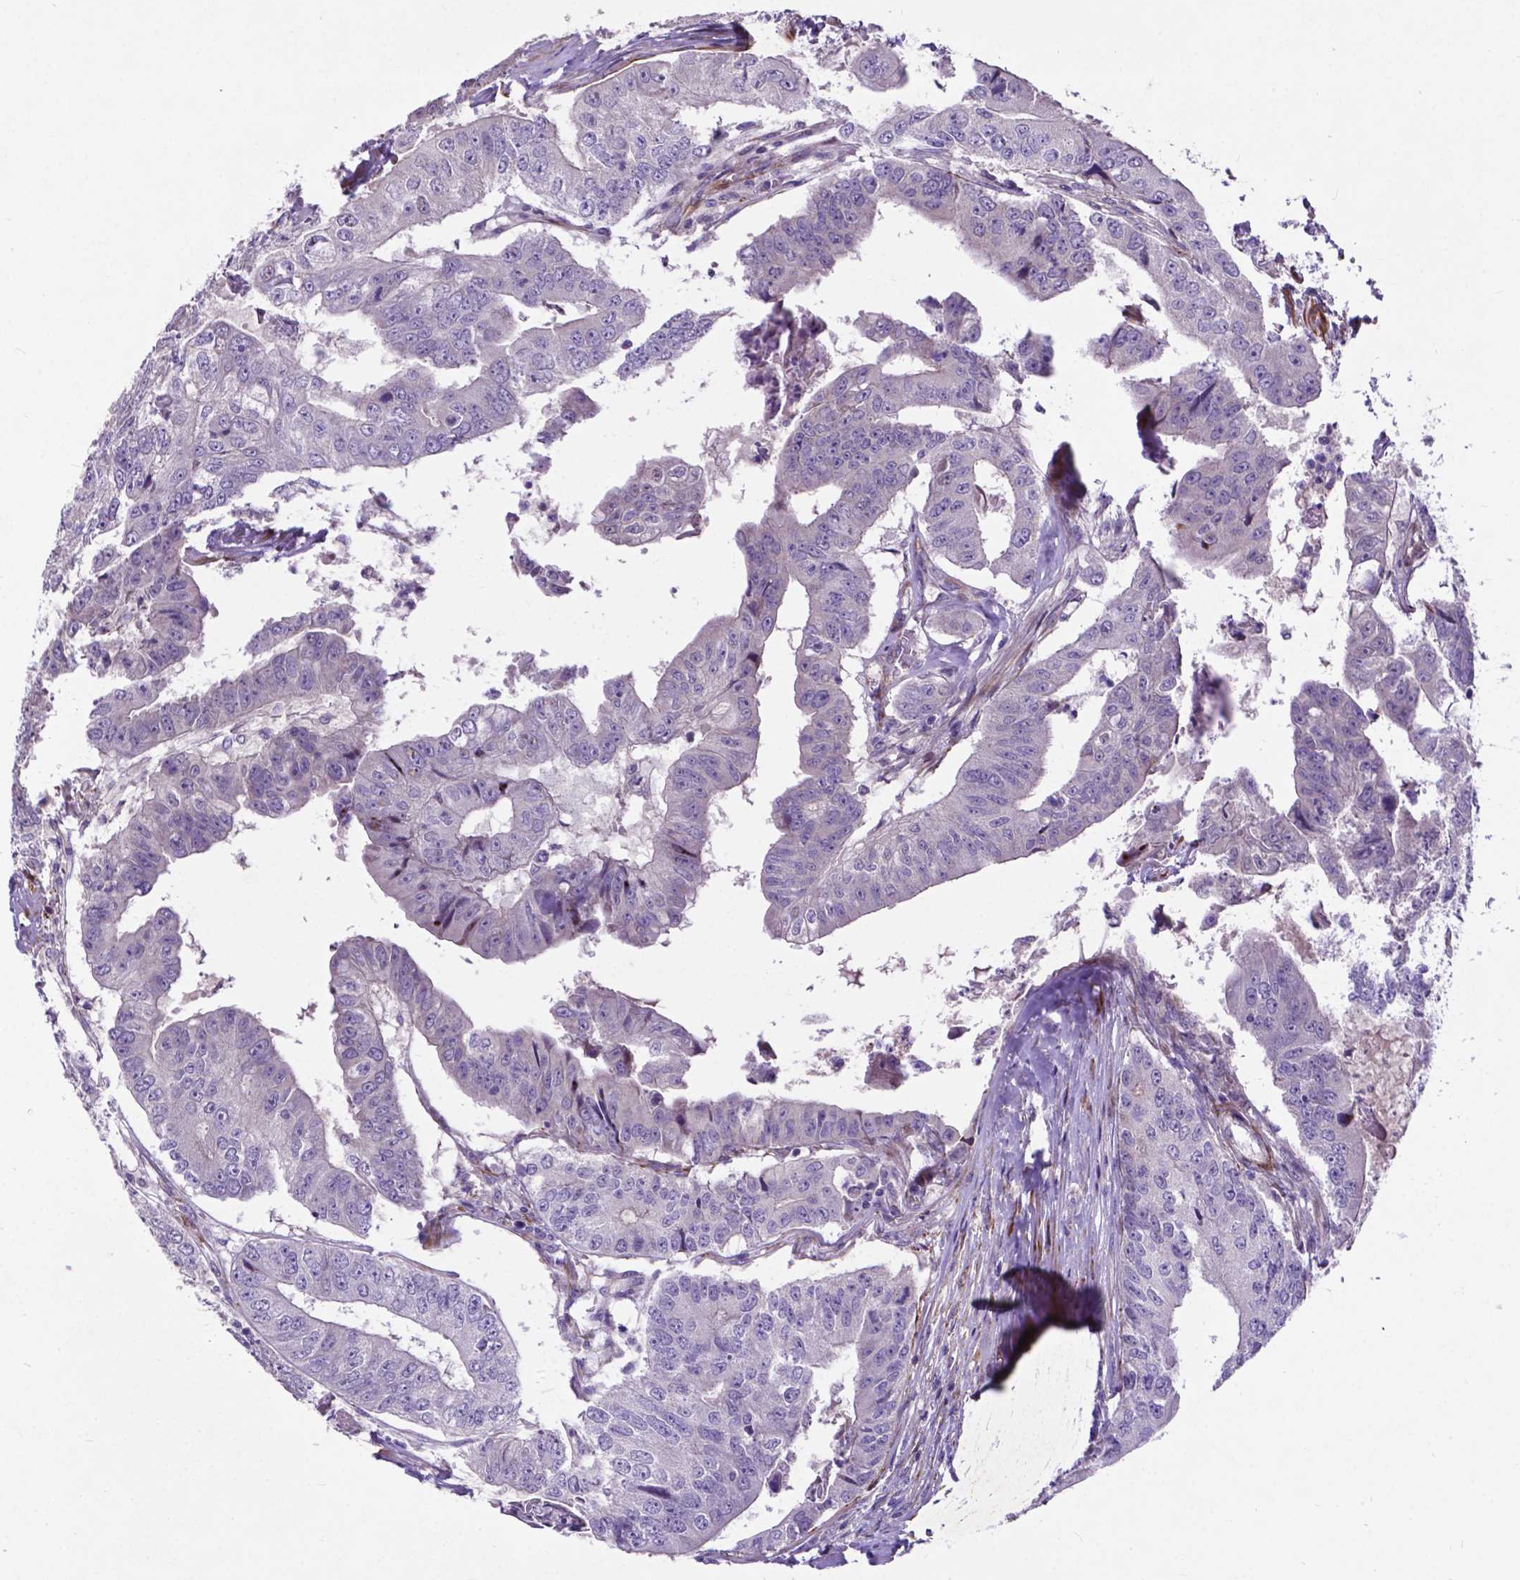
{"staining": {"intensity": "negative", "quantity": "none", "location": "none"}, "tissue": "colorectal cancer", "cell_type": "Tumor cells", "image_type": "cancer", "snomed": [{"axis": "morphology", "description": "Adenocarcinoma, NOS"}, {"axis": "topography", "description": "Colon"}], "caption": "DAB (3,3'-diaminobenzidine) immunohistochemical staining of human colorectal cancer (adenocarcinoma) exhibits no significant expression in tumor cells.", "gene": "PFKFB4", "patient": {"sex": "female", "age": 67}}